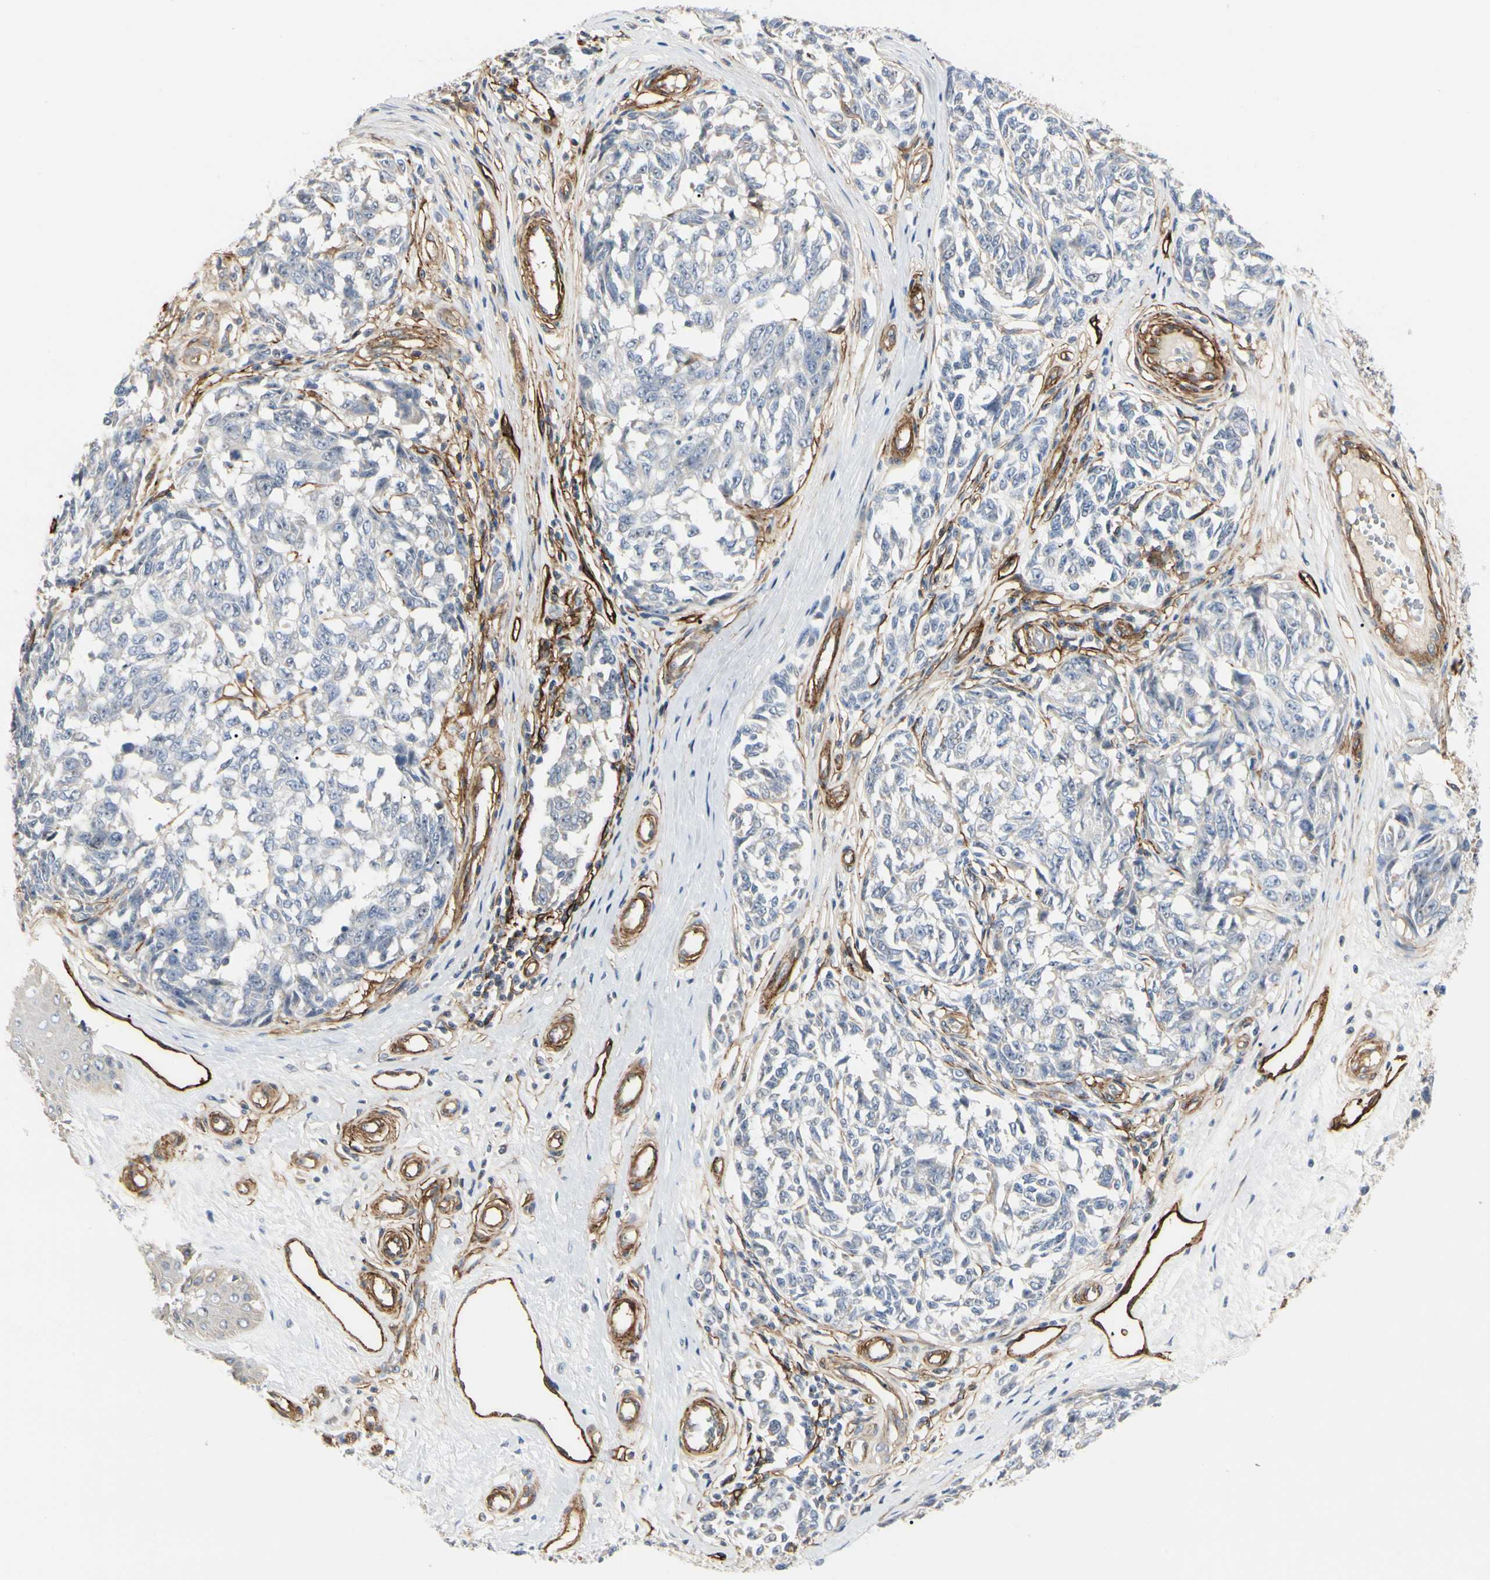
{"staining": {"intensity": "negative", "quantity": "none", "location": "none"}, "tissue": "melanoma", "cell_type": "Tumor cells", "image_type": "cancer", "snomed": [{"axis": "morphology", "description": "Malignant melanoma, NOS"}, {"axis": "topography", "description": "Skin"}], "caption": "The micrograph displays no staining of tumor cells in malignant melanoma. (Immunohistochemistry, brightfield microscopy, high magnification).", "gene": "GGT5", "patient": {"sex": "female", "age": 64}}